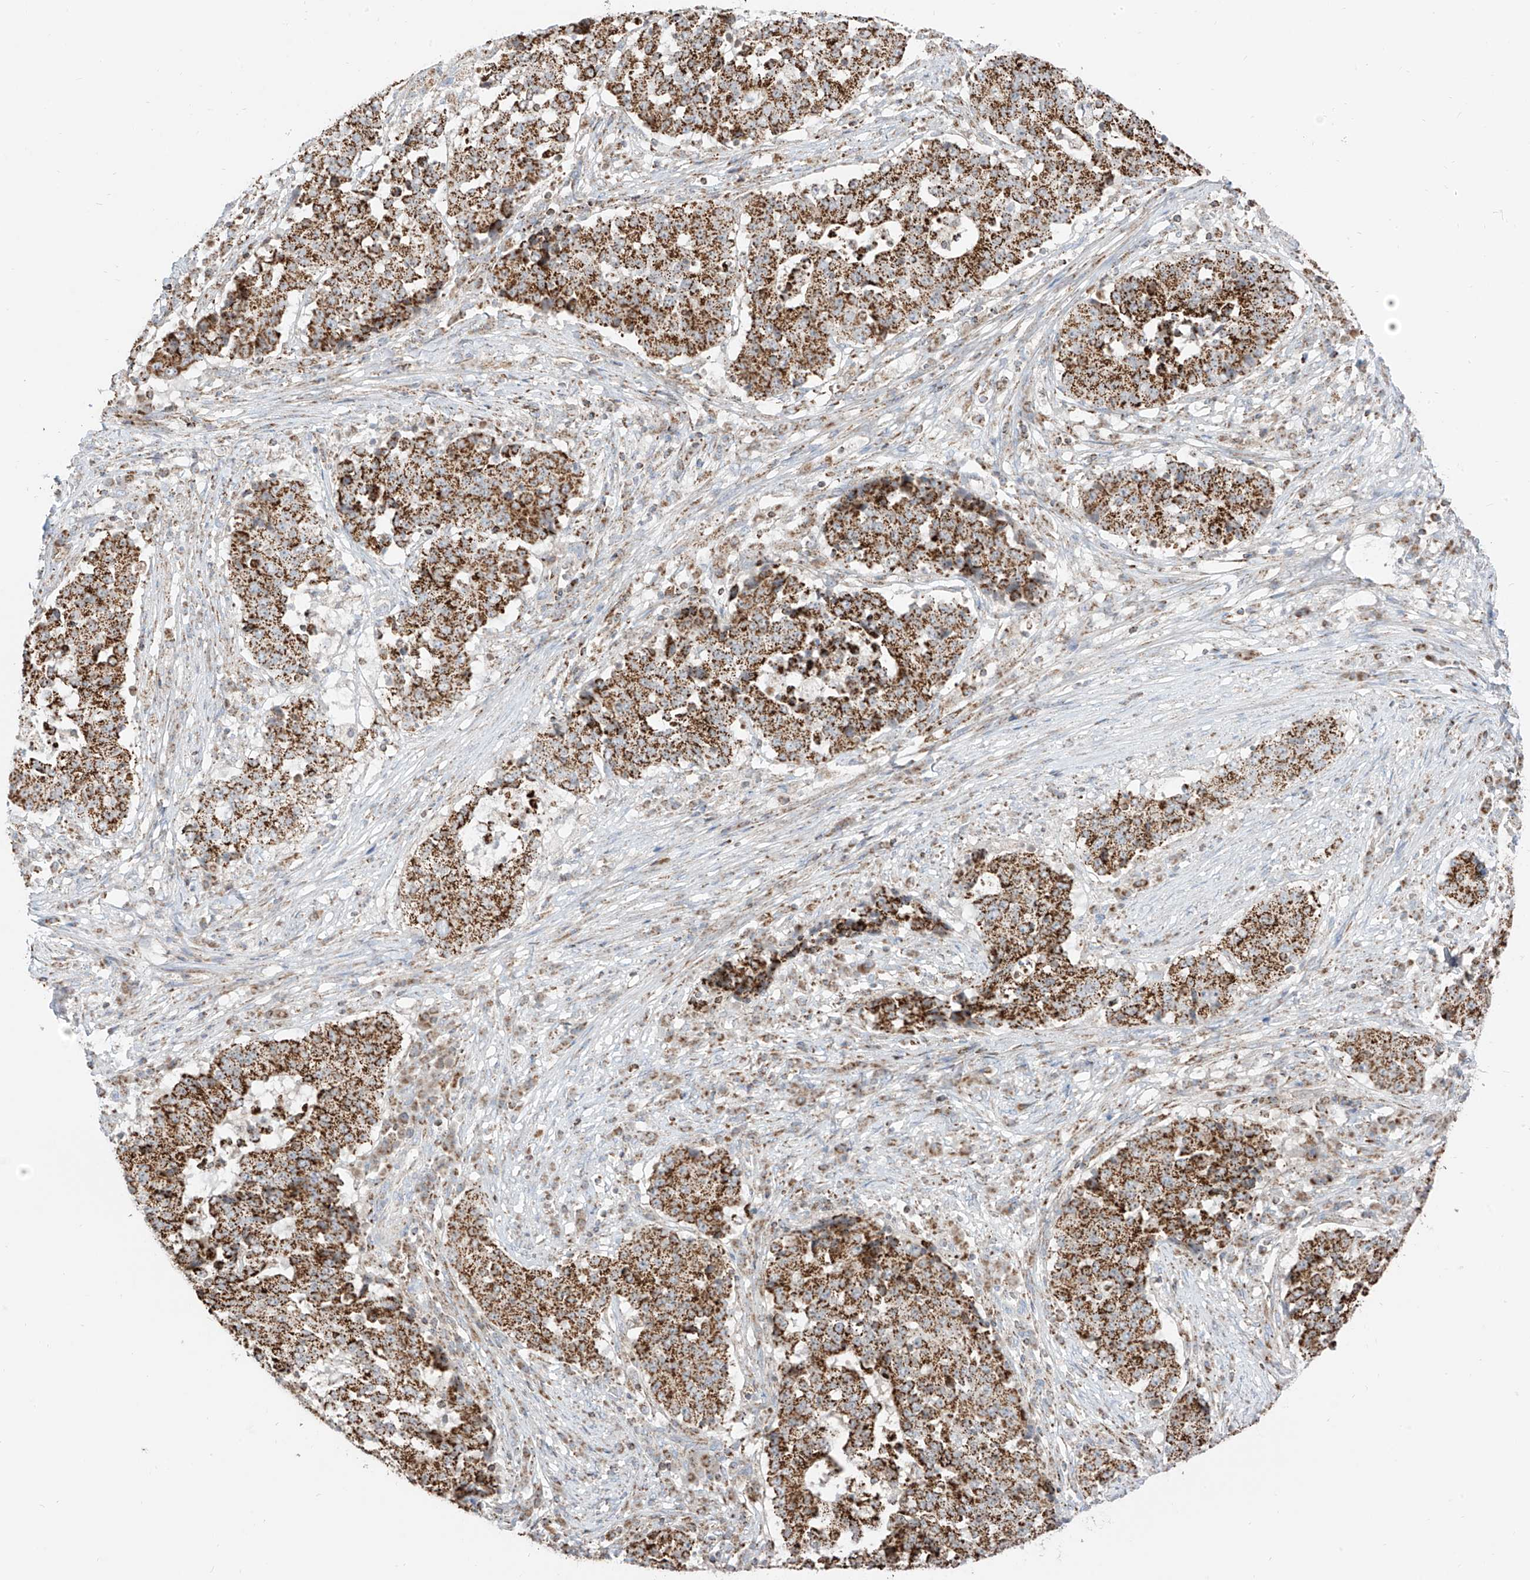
{"staining": {"intensity": "strong", "quantity": ">75%", "location": "cytoplasmic/membranous"}, "tissue": "stomach cancer", "cell_type": "Tumor cells", "image_type": "cancer", "snomed": [{"axis": "morphology", "description": "Adenocarcinoma, NOS"}, {"axis": "topography", "description": "Stomach"}], "caption": "A photomicrograph of stomach cancer (adenocarcinoma) stained for a protein demonstrates strong cytoplasmic/membranous brown staining in tumor cells.", "gene": "ETHE1", "patient": {"sex": "male", "age": 59}}